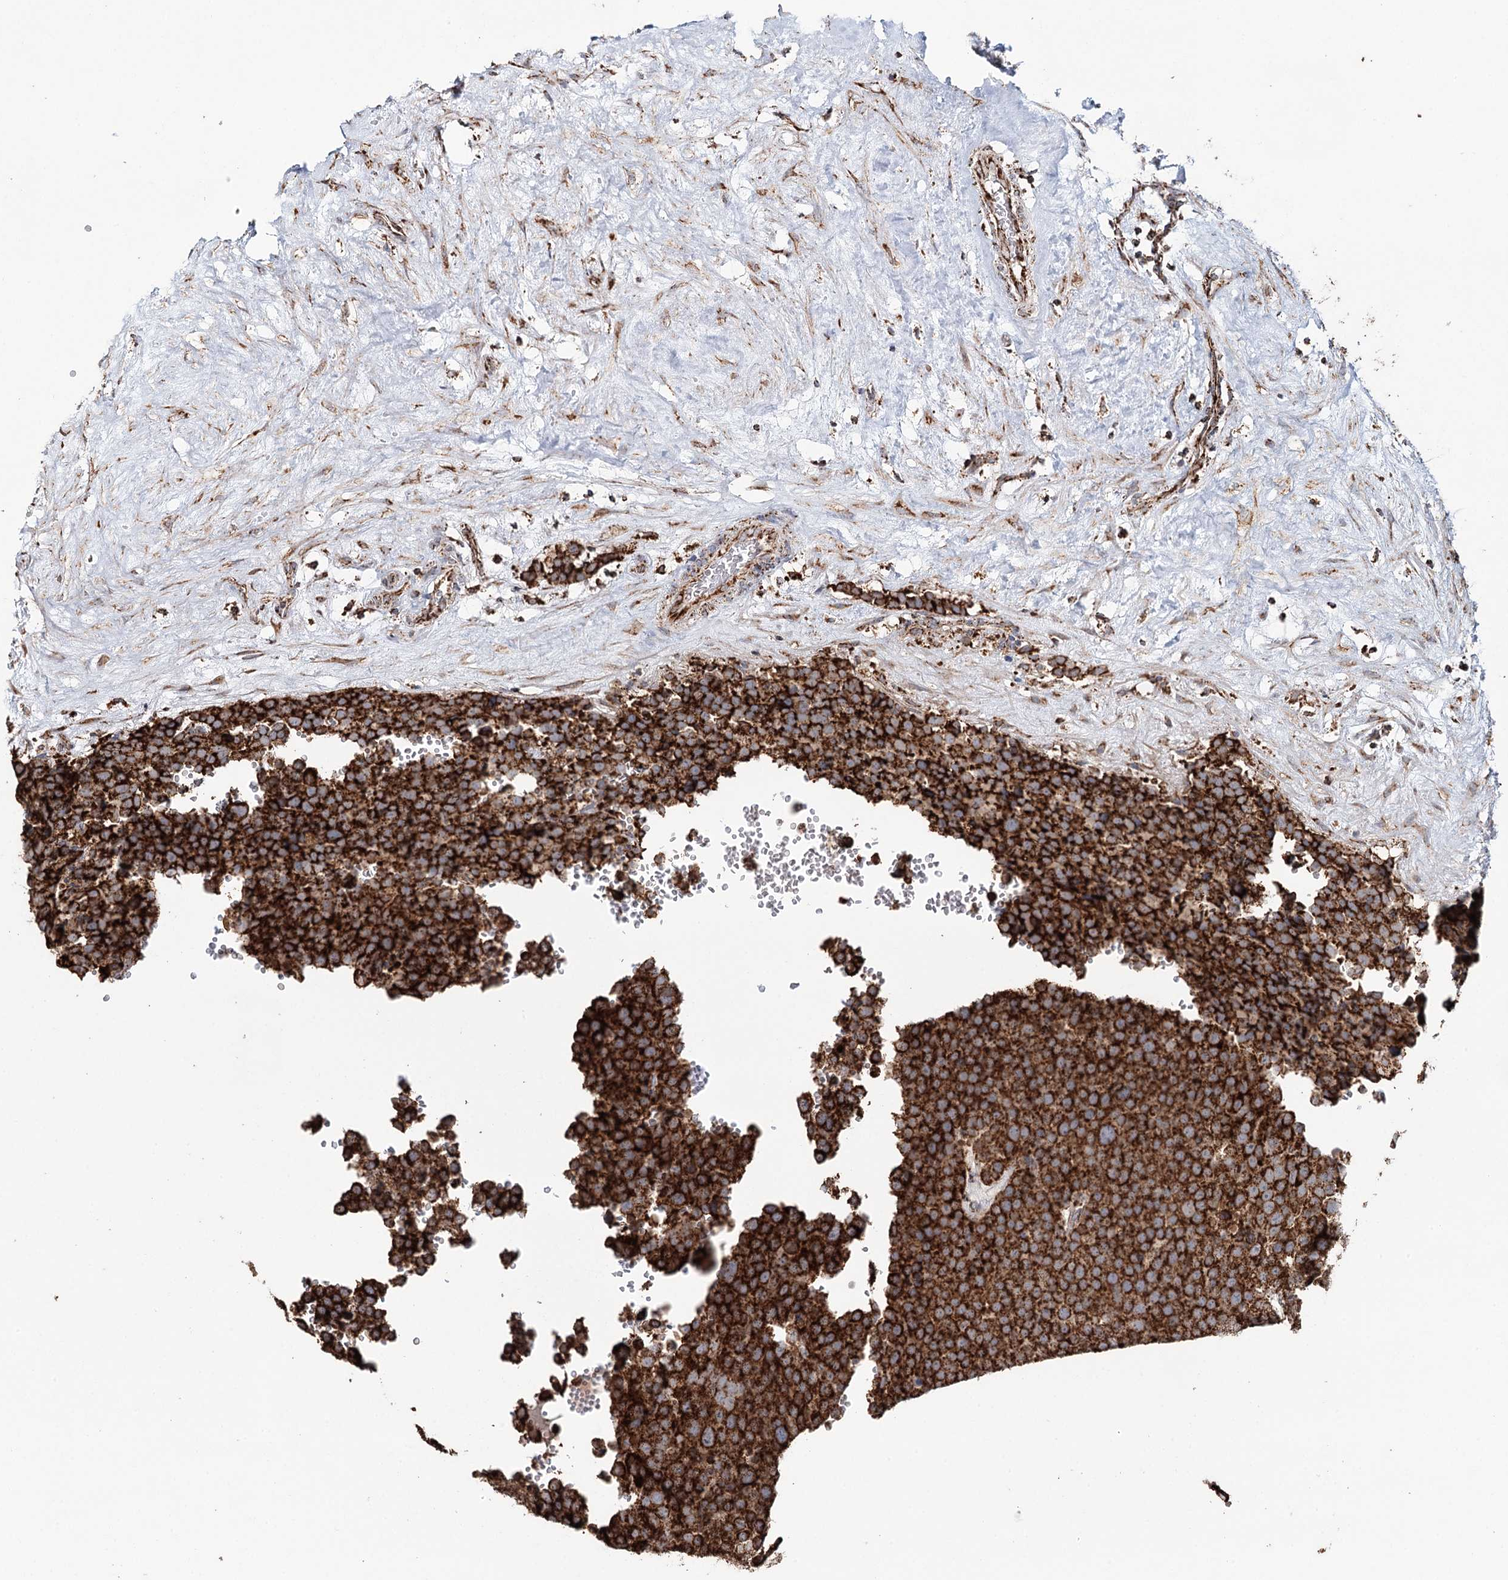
{"staining": {"intensity": "strong", "quantity": ">75%", "location": "cytoplasmic/membranous"}, "tissue": "testis cancer", "cell_type": "Tumor cells", "image_type": "cancer", "snomed": [{"axis": "morphology", "description": "Seminoma, NOS"}, {"axis": "topography", "description": "Testis"}], "caption": "IHC staining of testis cancer (seminoma), which reveals high levels of strong cytoplasmic/membranous positivity in about >75% of tumor cells indicating strong cytoplasmic/membranous protein staining. The staining was performed using DAB (brown) for protein detection and nuclei were counterstained in hematoxylin (blue).", "gene": "APH1A", "patient": {"sex": "male", "age": 71}}